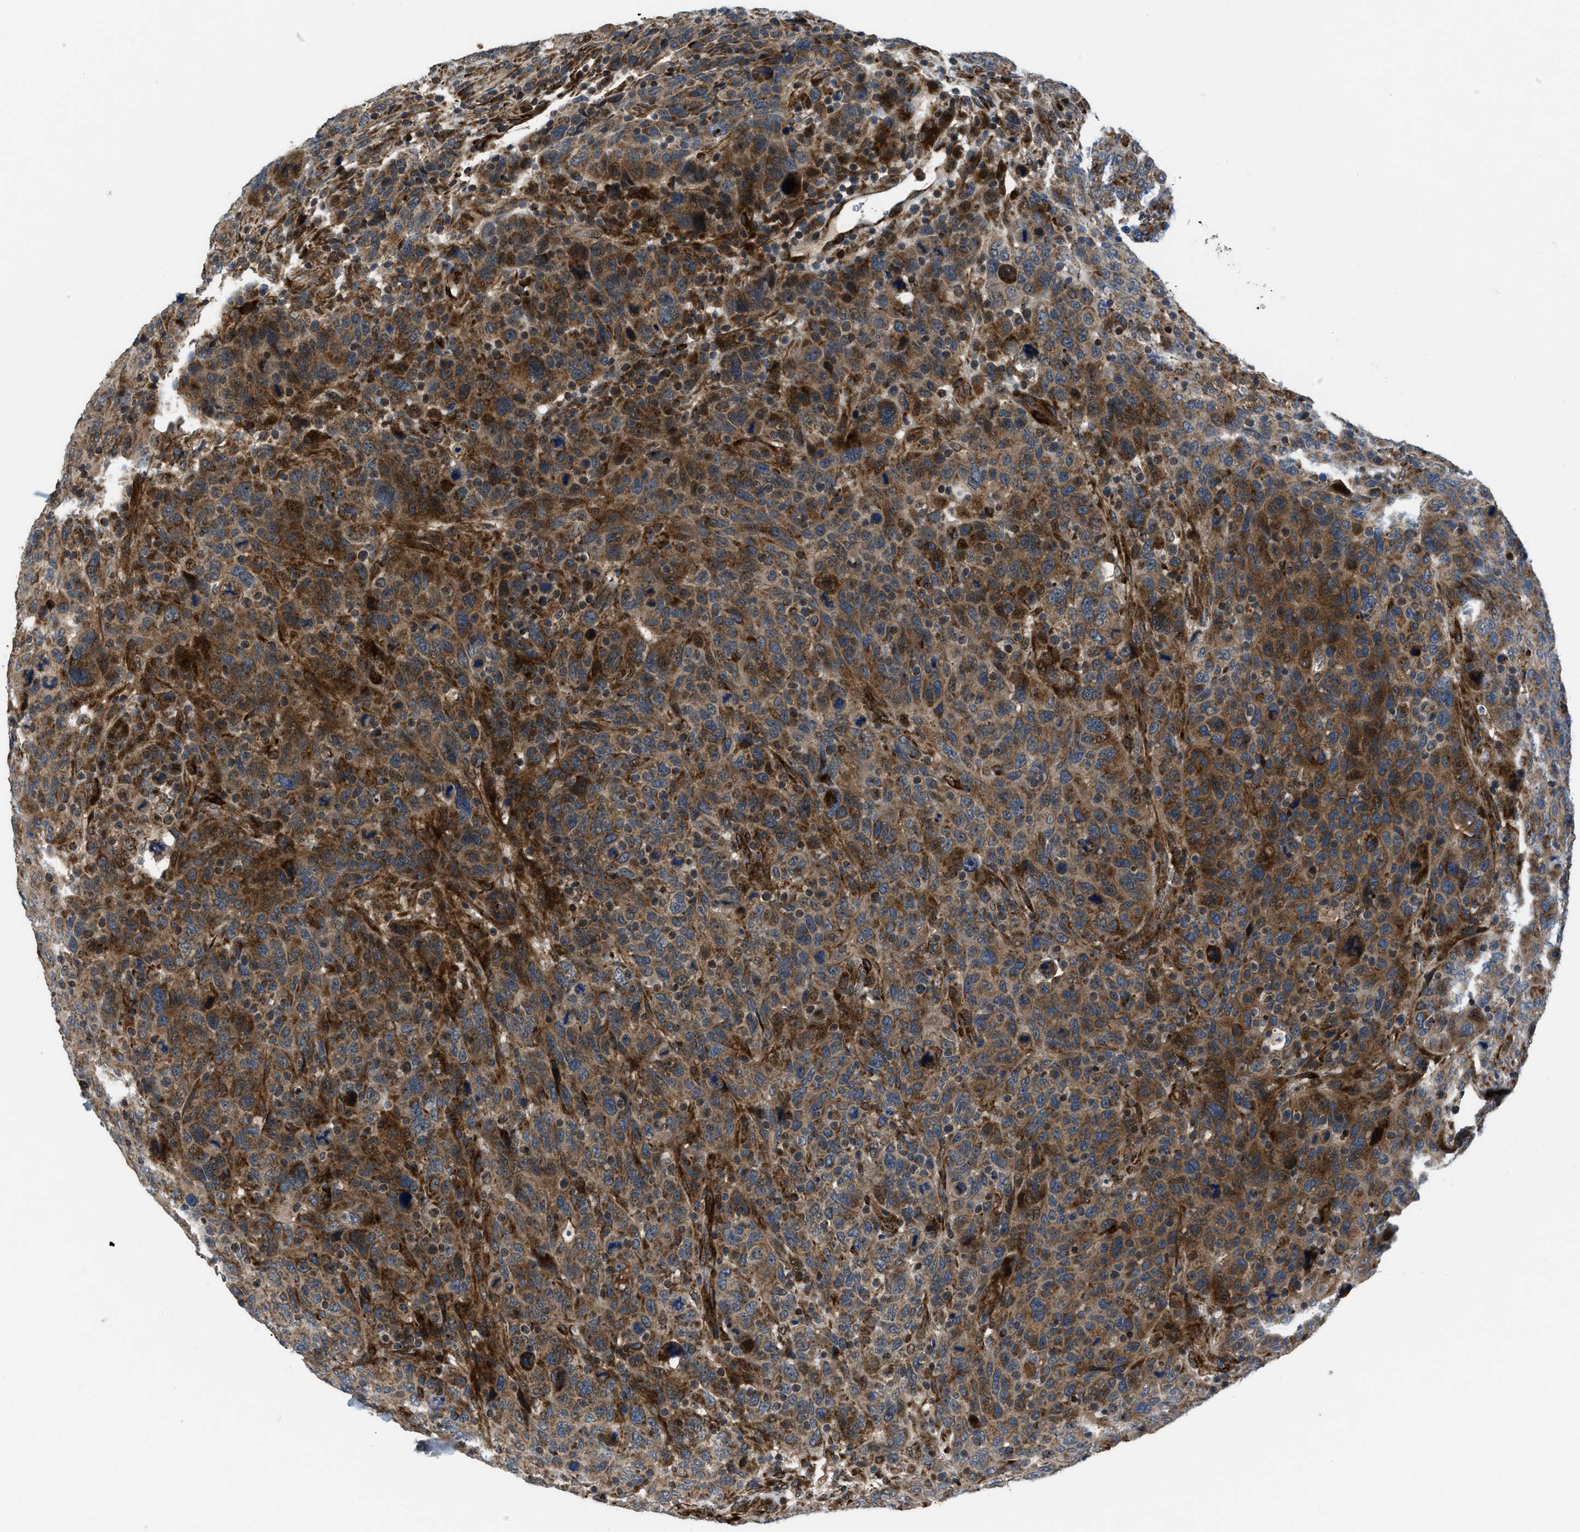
{"staining": {"intensity": "moderate", "quantity": ">75%", "location": "cytoplasmic/membranous"}, "tissue": "breast cancer", "cell_type": "Tumor cells", "image_type": "cancer", "snomed": [{"axis": "morphology", "description": "Duct carcinoma"}, {"axis": "topography", "description": "Breast"}], "caption": "Immunohistochemistry image of human breast cancer stained for a protein (brown), which shows medium levels of moderate cytoplasmic/membranous expression in about >75% of tumor cells.", "gene": "GSDME", "patient": {"sex": "female", "age": 37}}